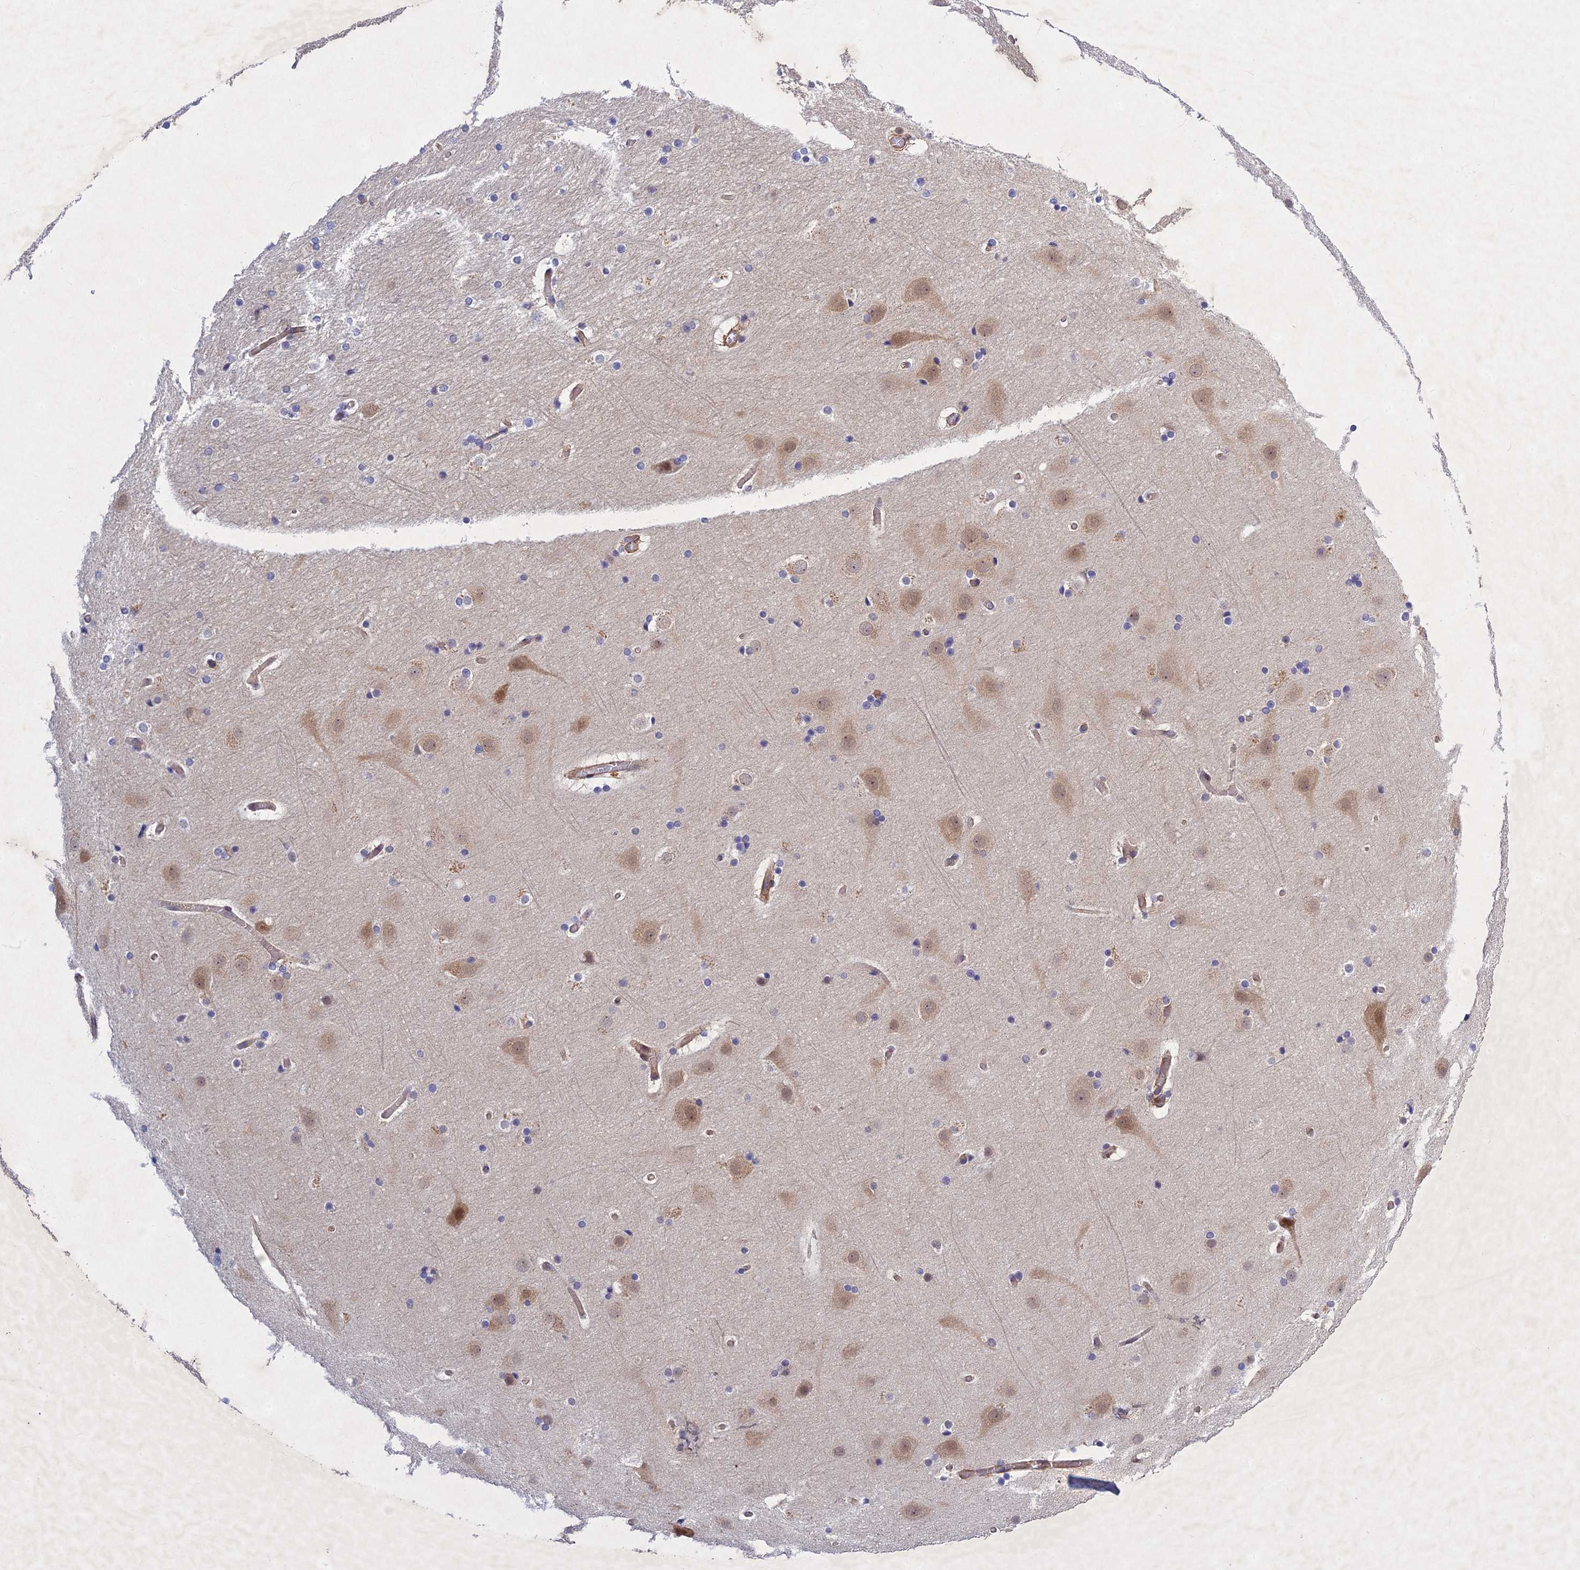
{"staining": {"intensity": "weak", "quantity": ">75%", "location": "cytoplasmic/membranous"}, "tissue": "cerebral cortex", "cell_type": "Endothelial cells", "image_type": "normal", "snomed": [{"axis": "morphology", "description": "Normal tissue, NOS"}, {"axis": "topography", "description": "Cerebral cortex"}], "caption": "Approximately >75% of endothelial cells in unremarkable human cerebral cortex exhibit weak cytoplasmic/membranous protein expression as visualized by brown immunohistochemical staining.", "gene": "PTHLH", "patient": {"sex": "male", "age": 57}}